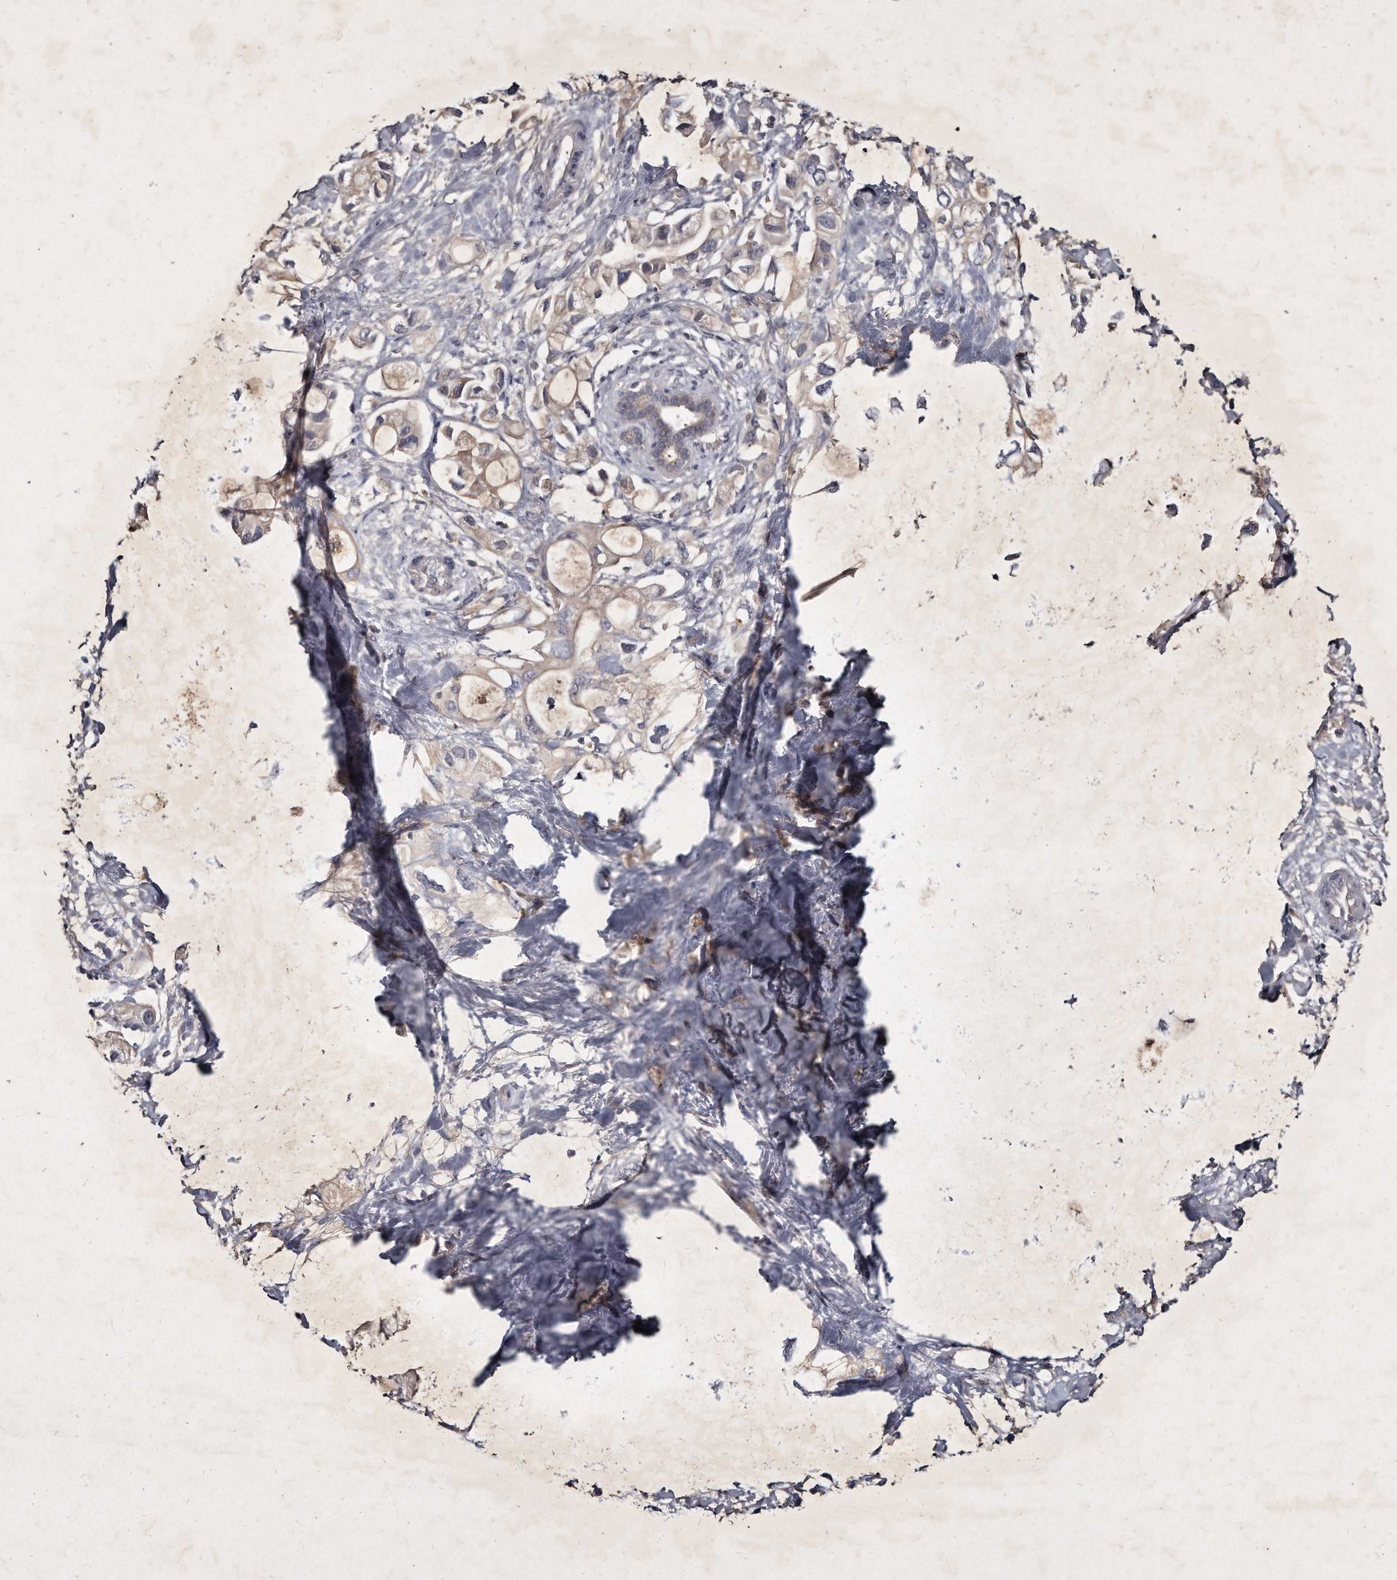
{"staining": {"intensity": "weak", "quantity": "<25%", "location": "cytoplasmic/membranous"}, "tissue": "pancreatic cancer", "cell_type": "Tumor cells", "image_type": "cancer", "snomed": [{"axis": "morphology", "description": "Adenocarcinoma, NOS"}, {"axis": "topography", "description": "Pancreas"}], "caption": "The image shows no significant positivity in tumor cells of pancreatic cancer. (Immunohistochemistry, brightfield microscopy, high magnification).", "gene": "KLHDC3", "patient": {"sex": "female", "age": 56}}